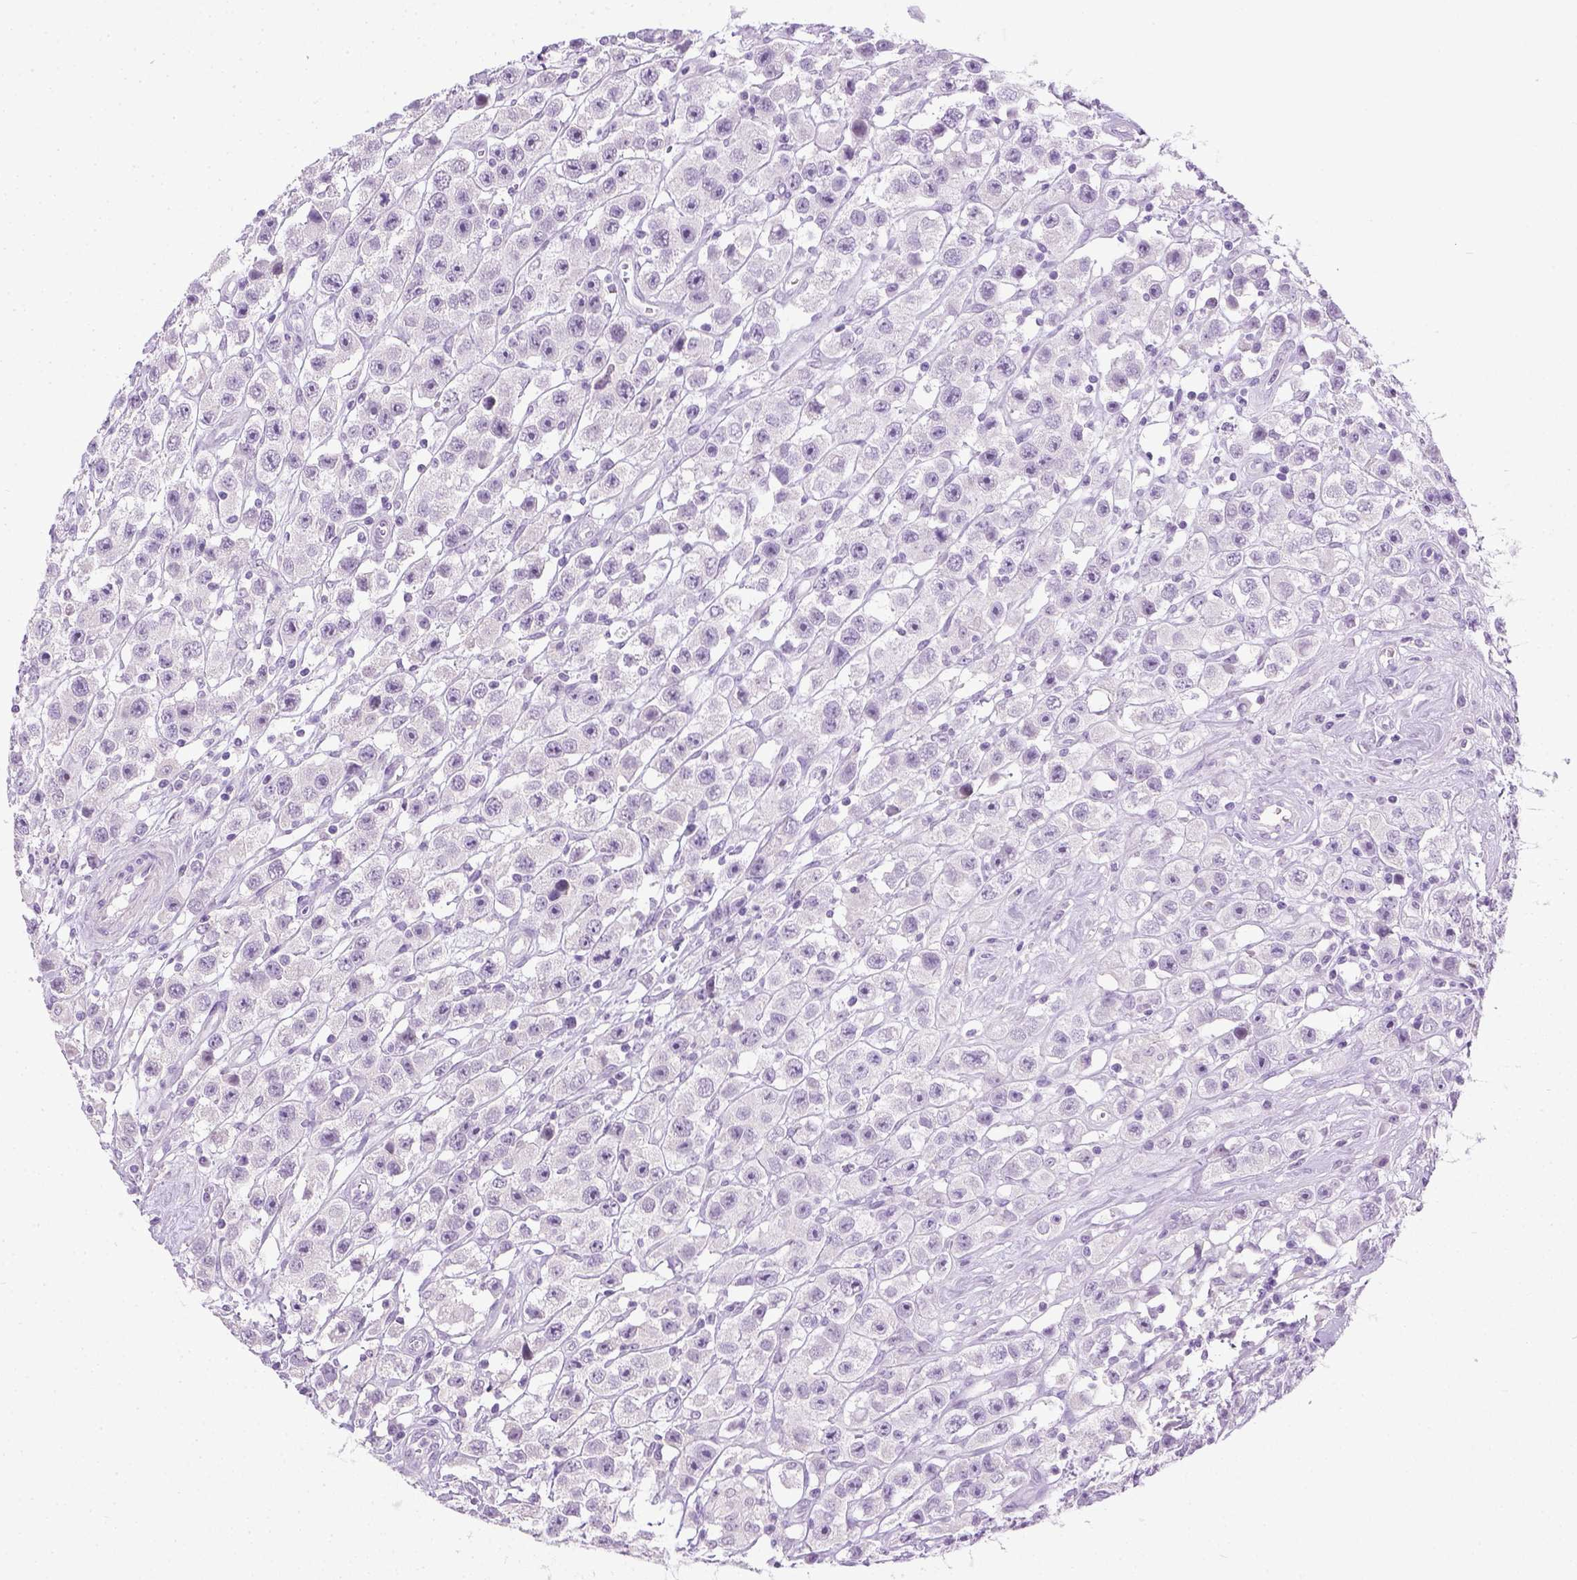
{"staining": {"intensity": "negative", "quantity": "none", "location": "none"}, "tissue": "testis cancer", "cell_type": "Tumor cells", "image_type": "cancer", "snomed": [{"axis": "morphology", "description": "Seminoma, NOS"}, {"axis": "topography", "description": "Testis"}], "caption": "Tumor cells are negative for brown protein staining in testis cancer (seminoma).", "gene": "LGSN", "patient": {"sex": "male", "age": 45}}